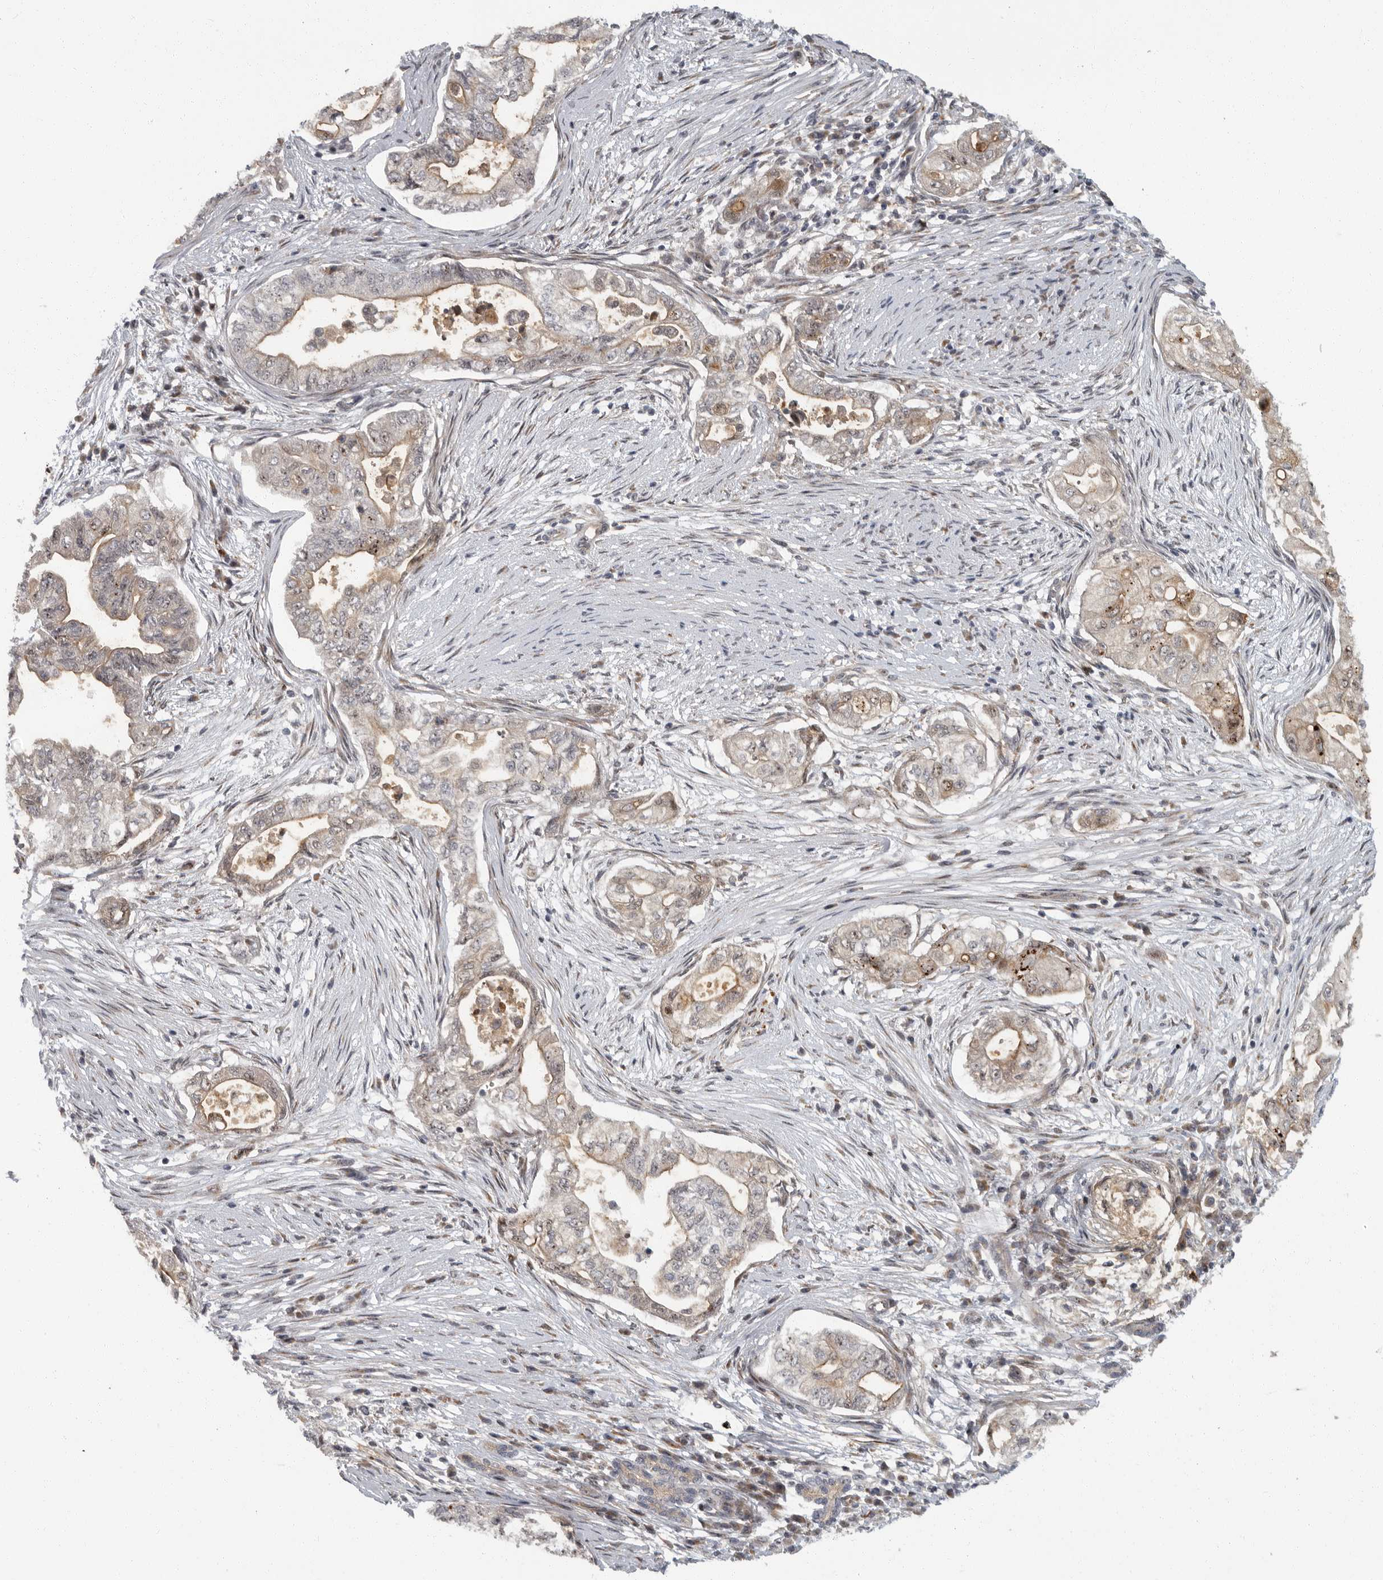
{"staining": {"intensity": "weak", "quantity": "25%-75%", "location": "cytoplasmic/membranous"}, "tissue": "pancreatic cancer", "cell_type": "Tumor cells", "image_type": "cancer", "snomed": [{"axis": "morphology", "description": "Adenocarcinoma, NOS"}, {"axis": "topography", "description": "Pancreas"}], "caption": "Pancreatic adenocarcinoma stained with a brown dye reveals weak cytoplasmic/membranous positive staining in about 25%-75% of tumor cells.", "gene": "PDCD11", "patient": {"sex": "male", "age": 72}}